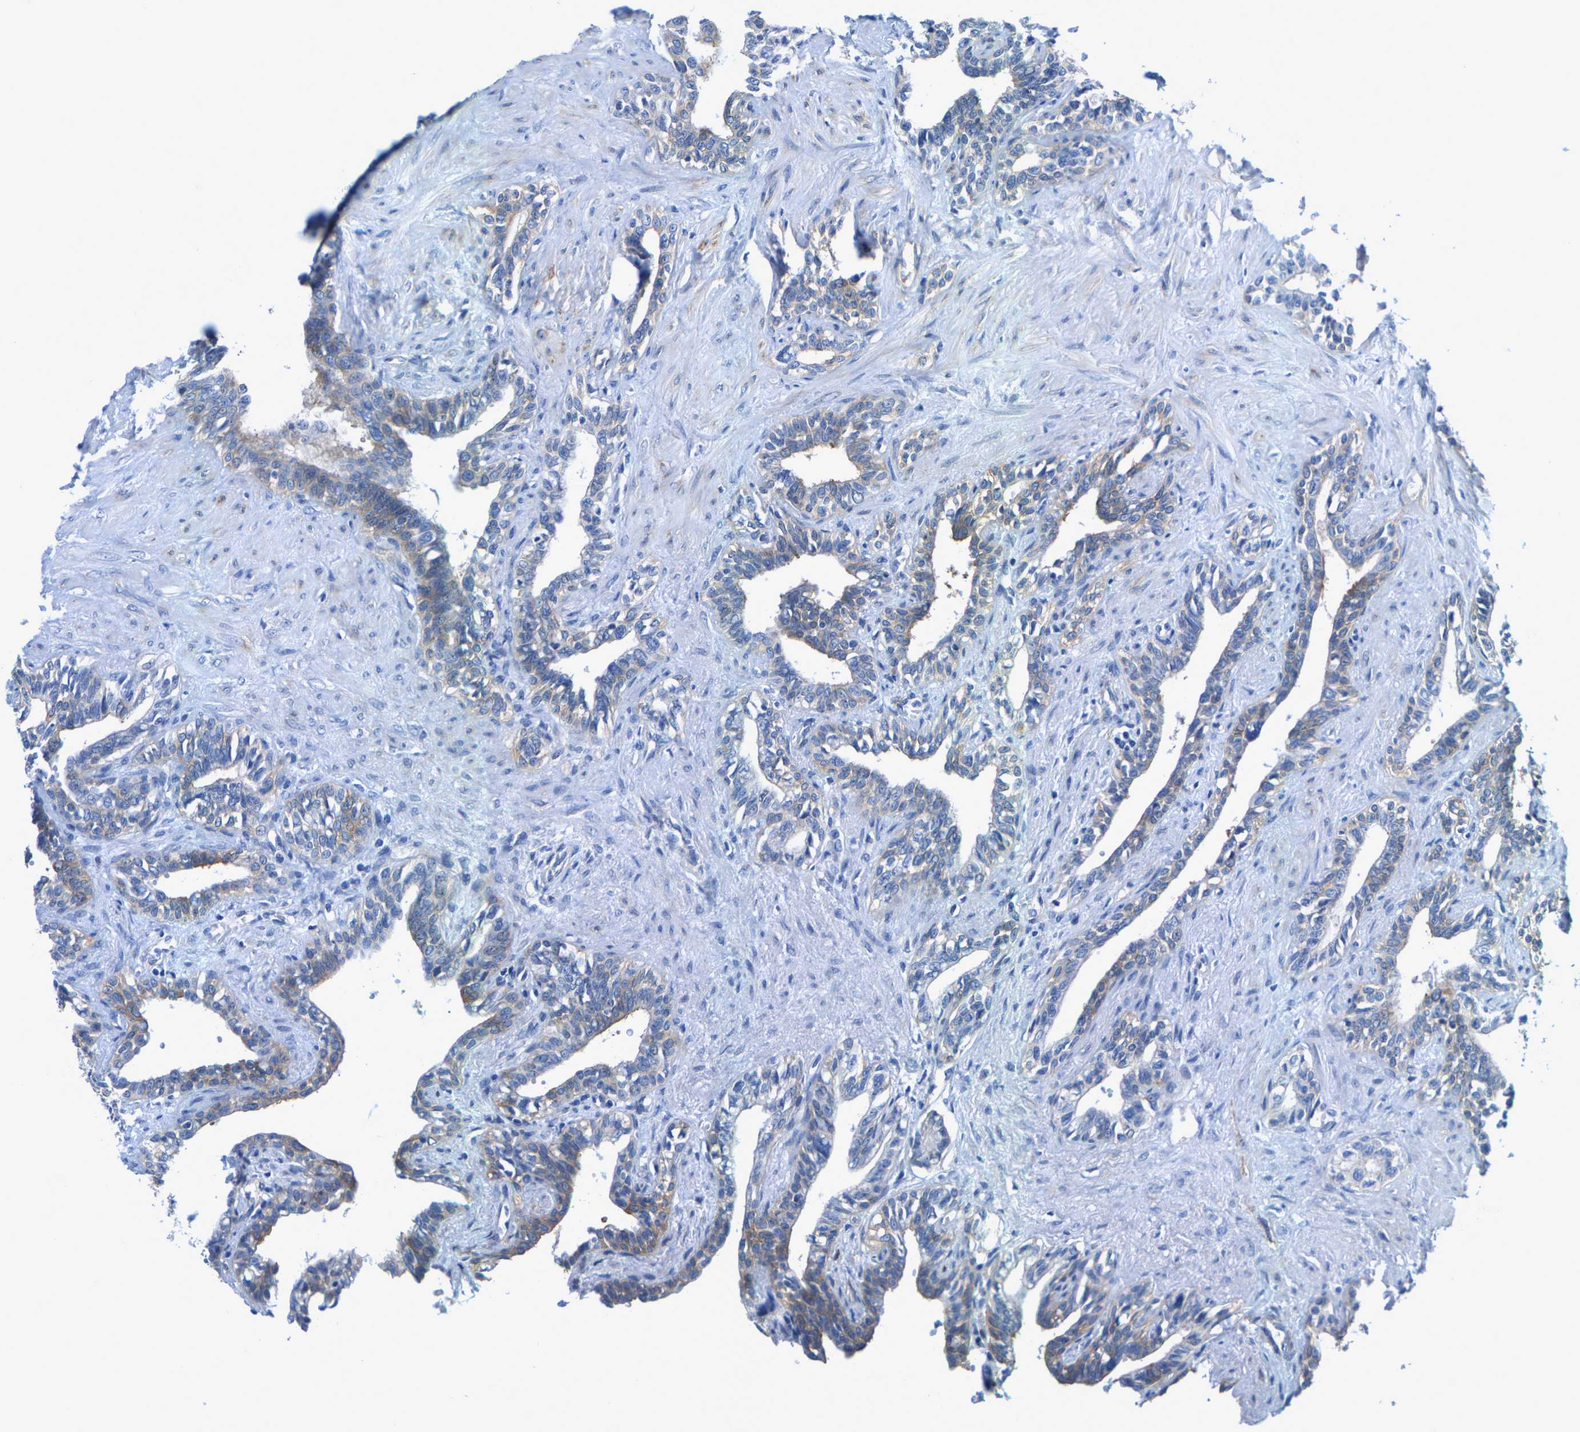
{"staining": {"intensity": "weak", "quantity": "<25%", "location": "cytoplasmic/membranous"}, "tissue": "seminal vesicle", "cell_type": "Glandular cells", "image_type": "normal", "snomed": [{"axis": "morphology", "description": "Normal tissue, NOS"}, {"axis": "morphology", "description": "Adenocarcinoma, High grade"}, {"axis": "topography", "description": "Prostate"}, {"axis": "topography", "description": "Seminal veicle"}], "caption": "Immunohistochemistry micrograph of unremarkable human seminal vesicle stained for a protein (brown), which reveals no staining in glandular cells.", "gene": "DSCAM", "patient": {"sex": "male", "age": 55}}